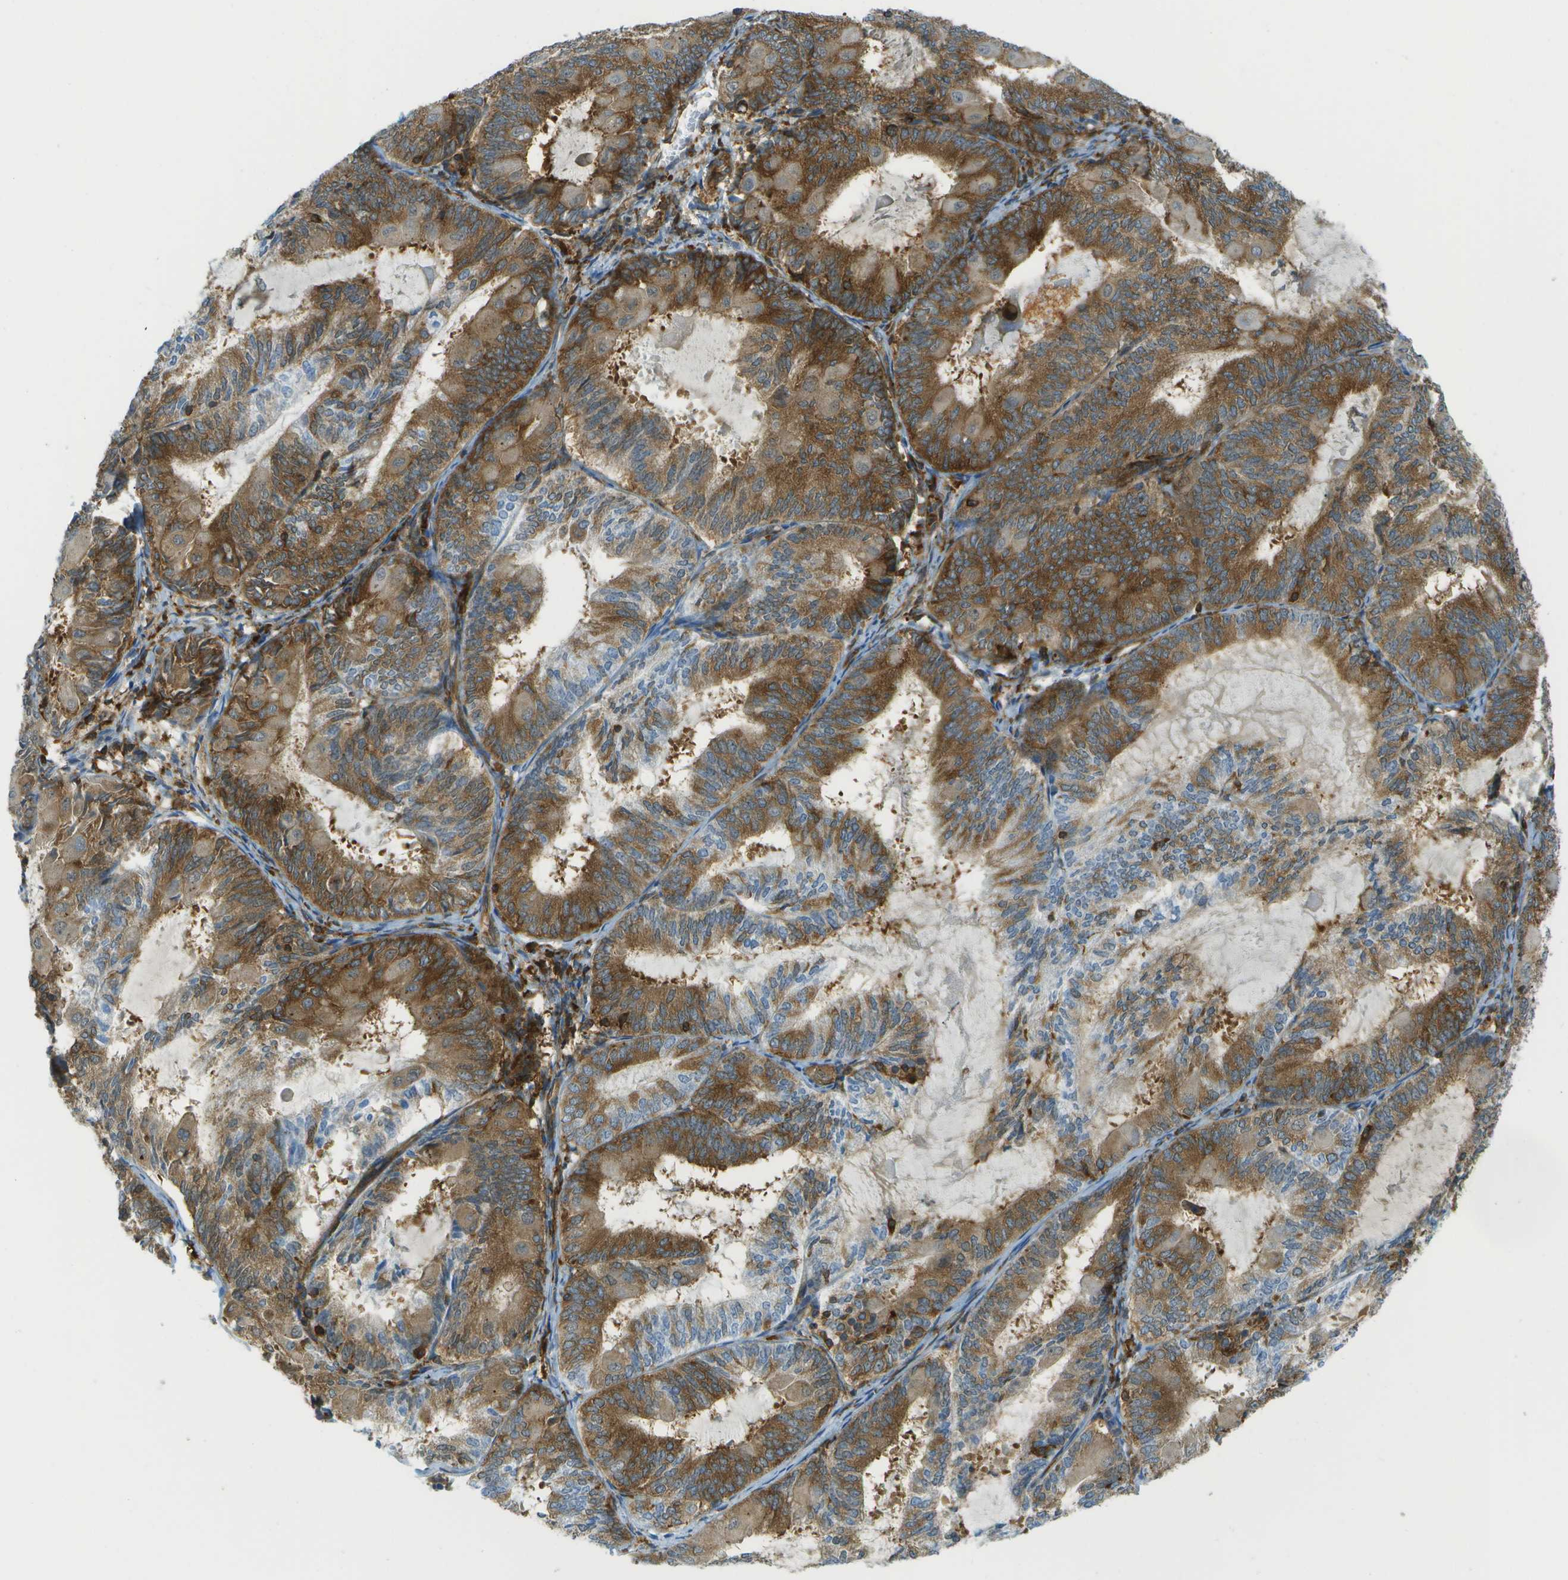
{"staining": {"intensity": "moderate", "quantity": "25%-75%", "location": "cytoplasmic/membranous"}, "tissue": "endometrial cancer", "cell_type": "Tumor cells", "image_type": "cancer", "snomed": [{"axis": "morphology", "description": "Adenocarcinoma, NOS"}, {"axis": "topography", "description": "Endometrium"}], "caption": "There is medium levels of moderate cytoplasmic/membranous expression in tumor cells of endometrial cancer, as demonstrated by immunohistochemical staining (brown color).", "gene": "TMTC1", "patient": {"sex": "female", "age": 81}}